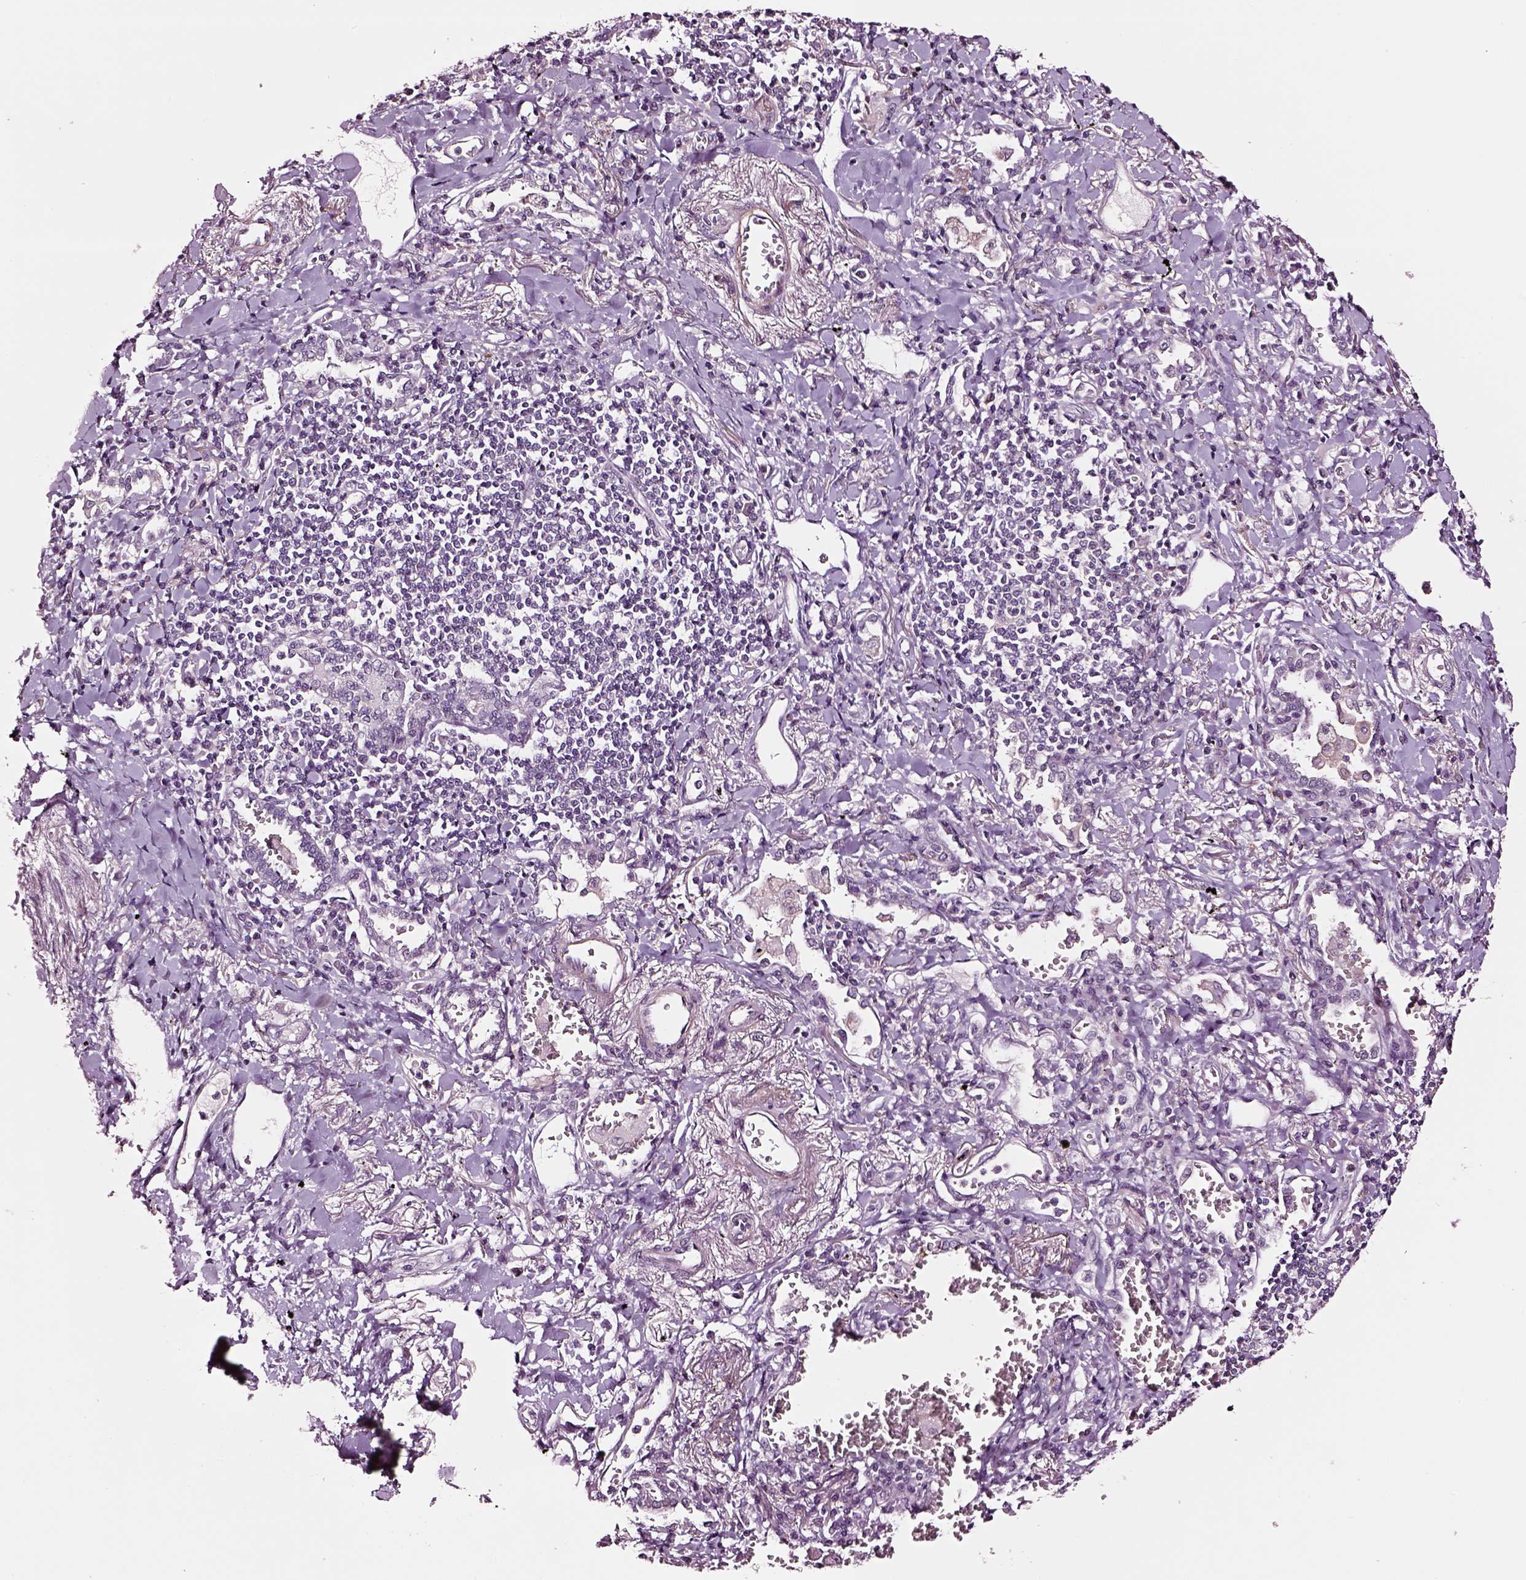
{"staining": {"intensity": "negative", "quantity": "none", "location": "none"}, "tissue": "lung cancer", "cell_type": "Tumor cells", "image_type": "cancer", "snomed": [{"axis": "morphology", "description": "Squamous cell carcinoma, NOS"}, {"axis": "topography", "description": "Lung"}], "caption": "Human lung cancer stained for a protein using immunohistochemistry demonstrates no positivity in tumor cells.", "gene": "SOX10", "patient": {"sex": "male", "age": 82}}